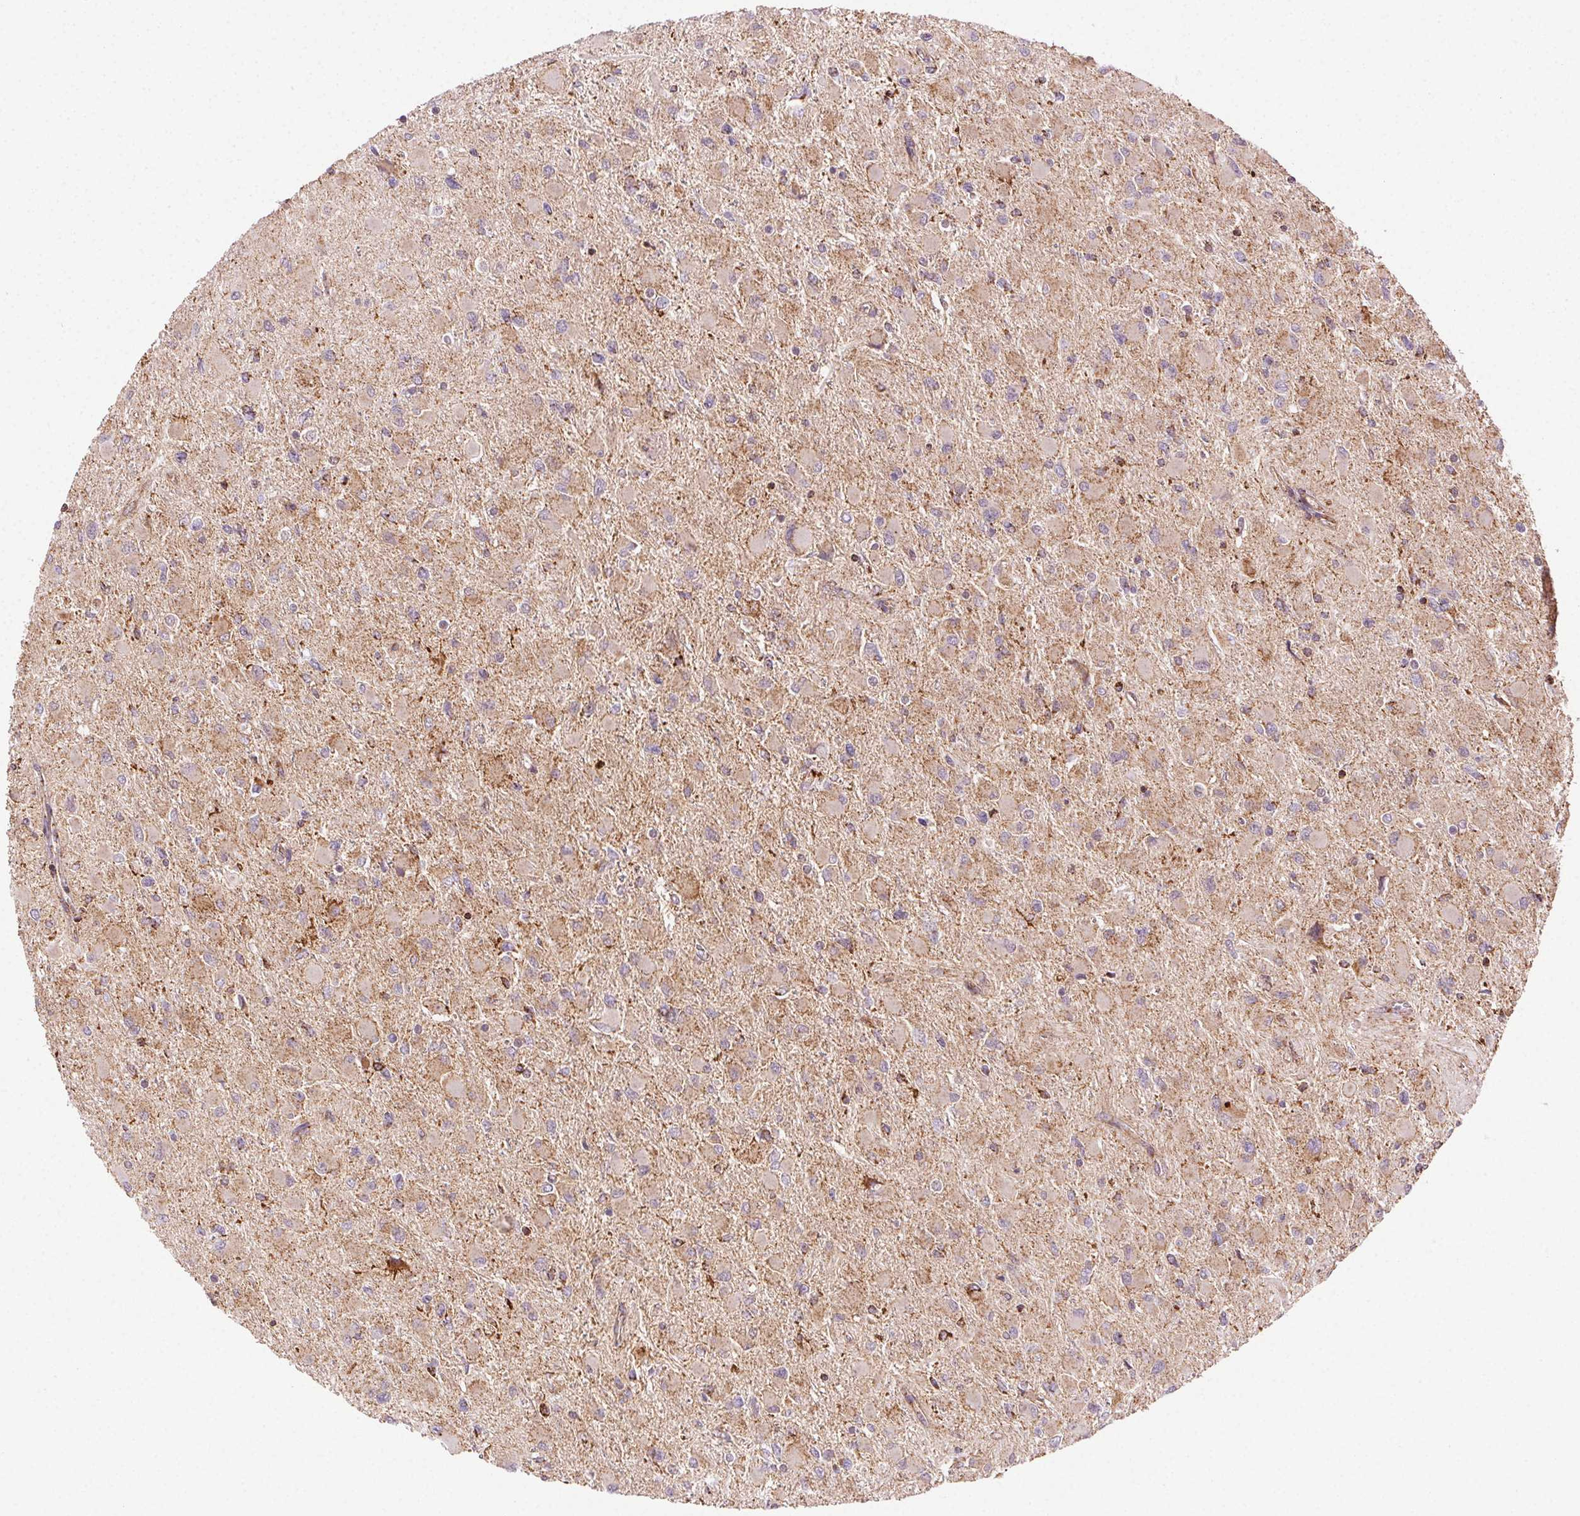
{"staining": {"intensity": "weak", "quantity": ">75%", "location": "cytoplasmic/membranous"}, "tissue": "glioma", "cell_type": "Tumor cells", "image_type": "cancer", "snomed": [{"axis": "morphology", "description": "Glioma, malignant, High grade"}, {"axis": "topography", "description": "Cerebral cortex"}], "caption": "A high-resolution micrograph shows IHC staining of malignant high-grade glioma, which shows weak cytoplasmic/membranous staining in about >75% of tumor cells.", "gene": "CLPB", "patient": {"sex": "female", "age": 36}}